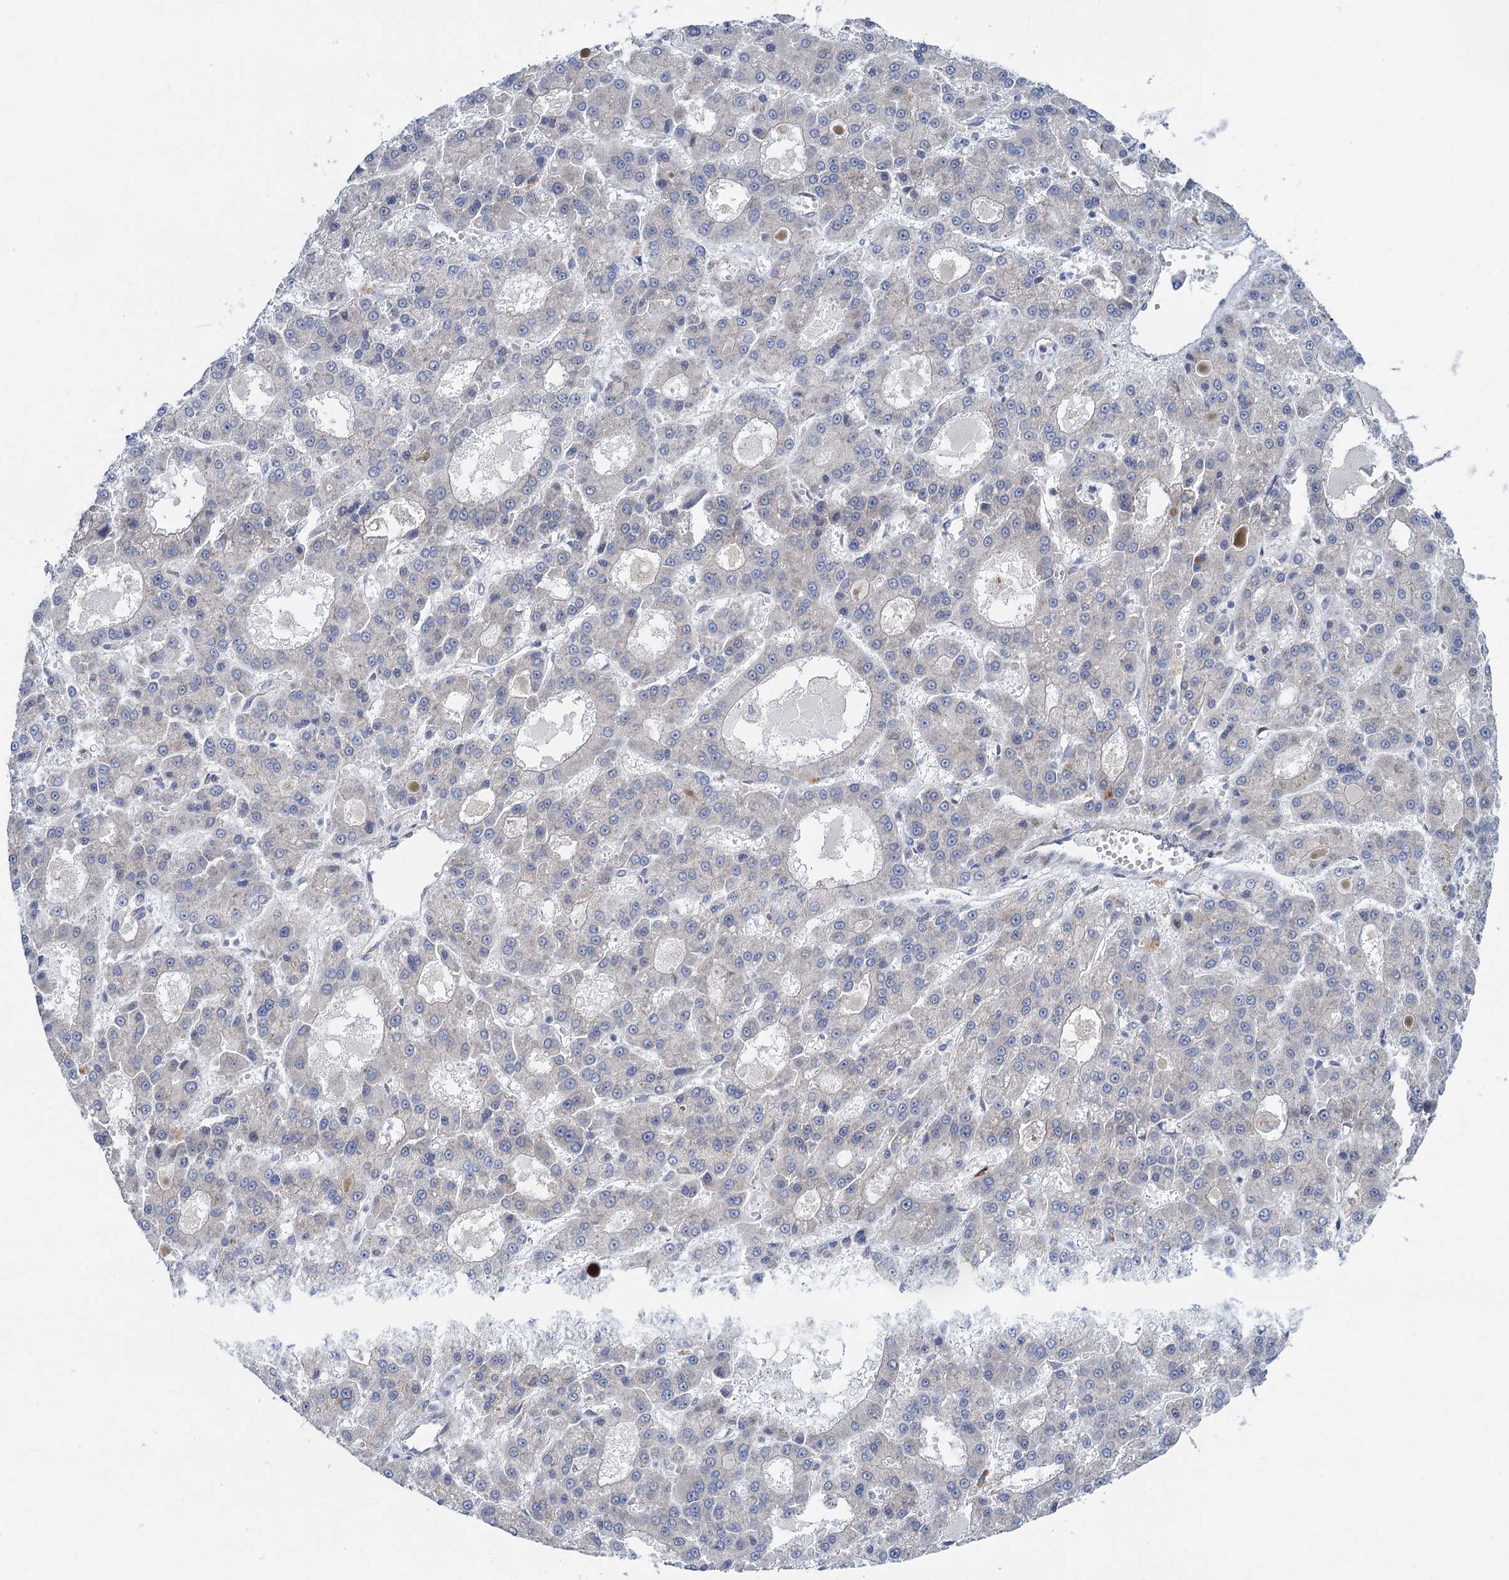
{"staining": {"intensity": "negative", "quantity": "none", "location": "none"}, "tissue": "liver cancer", "cell_type": "Tumor cells", "image_type": "cancer", "snomed": [{"axis": "morphology", "description": "Carcinoma, Hepatocellular, NOS"}, {"axis": "topography", "description": "Liver"}], "caption": "The immunohistochemistry (IHC) micrograph has no significant staining in tumor cells of liver cancer (hepatocellular carcinoma) tissue.", "gene": "QPCTL", "patient": {"sex": "male", "age": 70}}